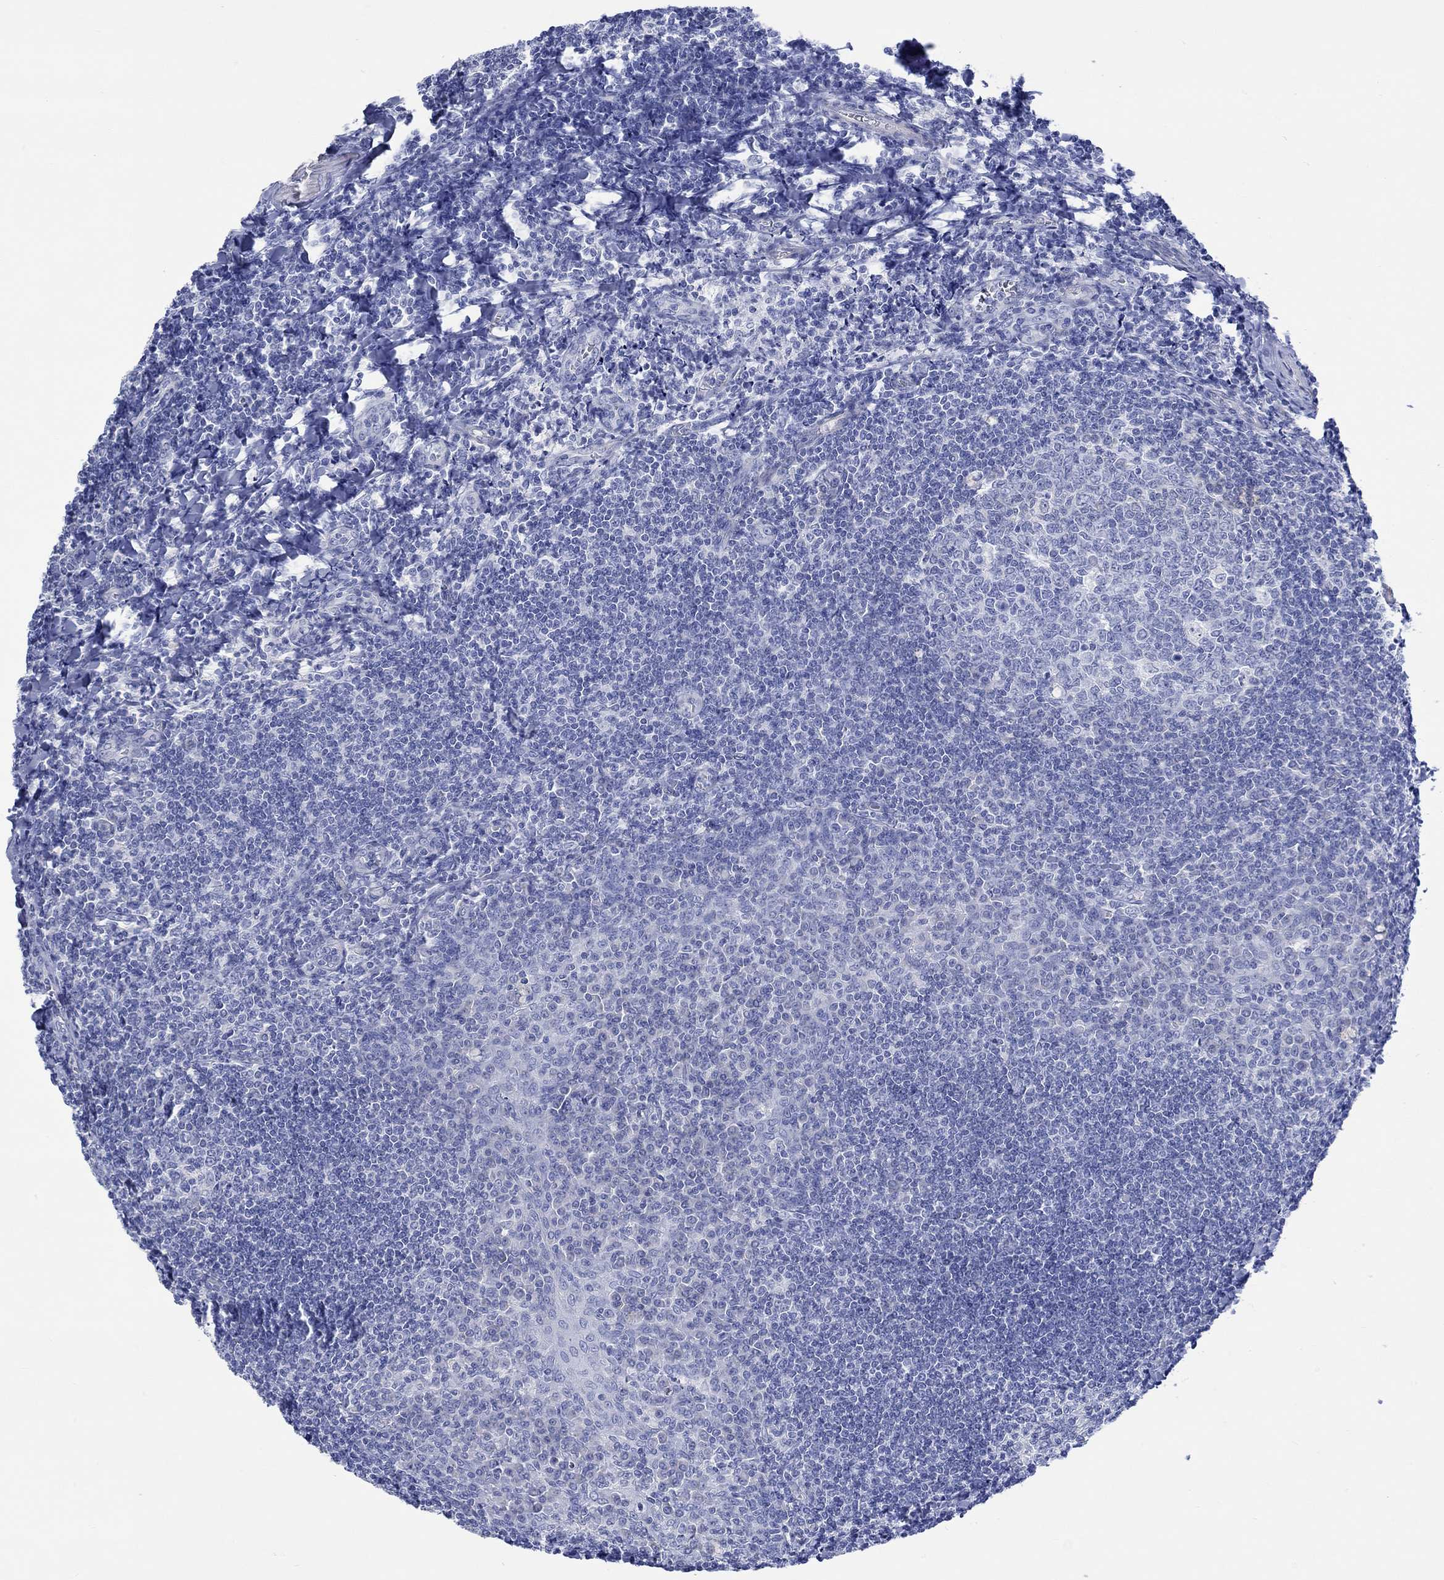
{"staining": {"intensity": "negative", "quantity": "none", "location": "none"}, "tissue": "tonsil", "cell_type": "Germinal center cells", "image_type": "normal", "snomed": [{"axis": "morphology", "description": "Normal tissue, NOS"}, {"axis": "topography", "description": "Tonsil"}], "caption": "This is an IHC histopathology image of unremarkable human tonsil. There is no expression in germinal center cells.", "gene": "CPLX1", "patient": {"sex": "female", "age": 12}}